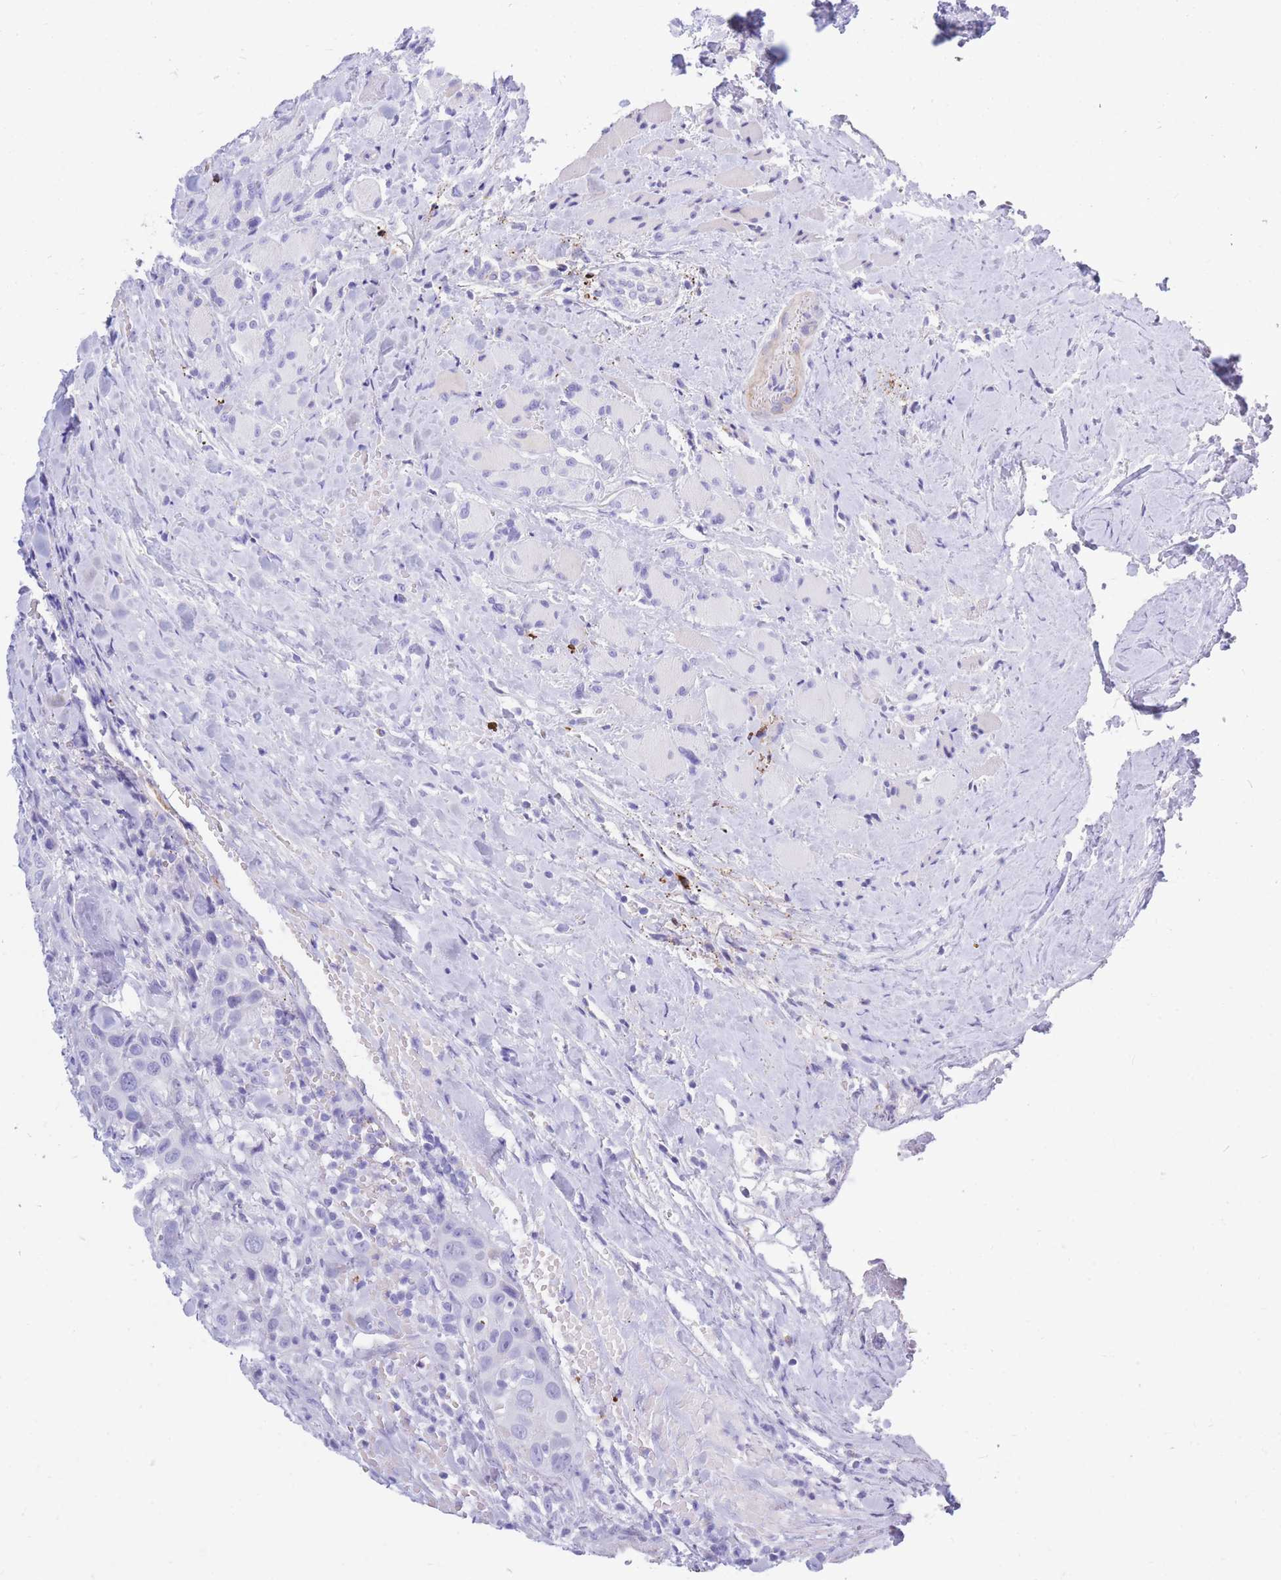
{"staining": {"intensity": "negative", "quantity": "none", "location": "none"}, "tissue": "head and neck cancer", "cell_type": "Tumor cells", "image_type": "cancer", "snomed": [{"axis": "morphology", "description": "Squamous cell carcinoma, NOS"}, {"axis": "topography", "description": "Head-Neck"}], "caption": "Photomicrograph shows no protein expression in tumor cells of head and neck cancer (squamous cell carcinoma) tissue. (DAB IHC, high magnification).", "gene": "ZFP62", "patient": {"sex": "male", "age": 81}}